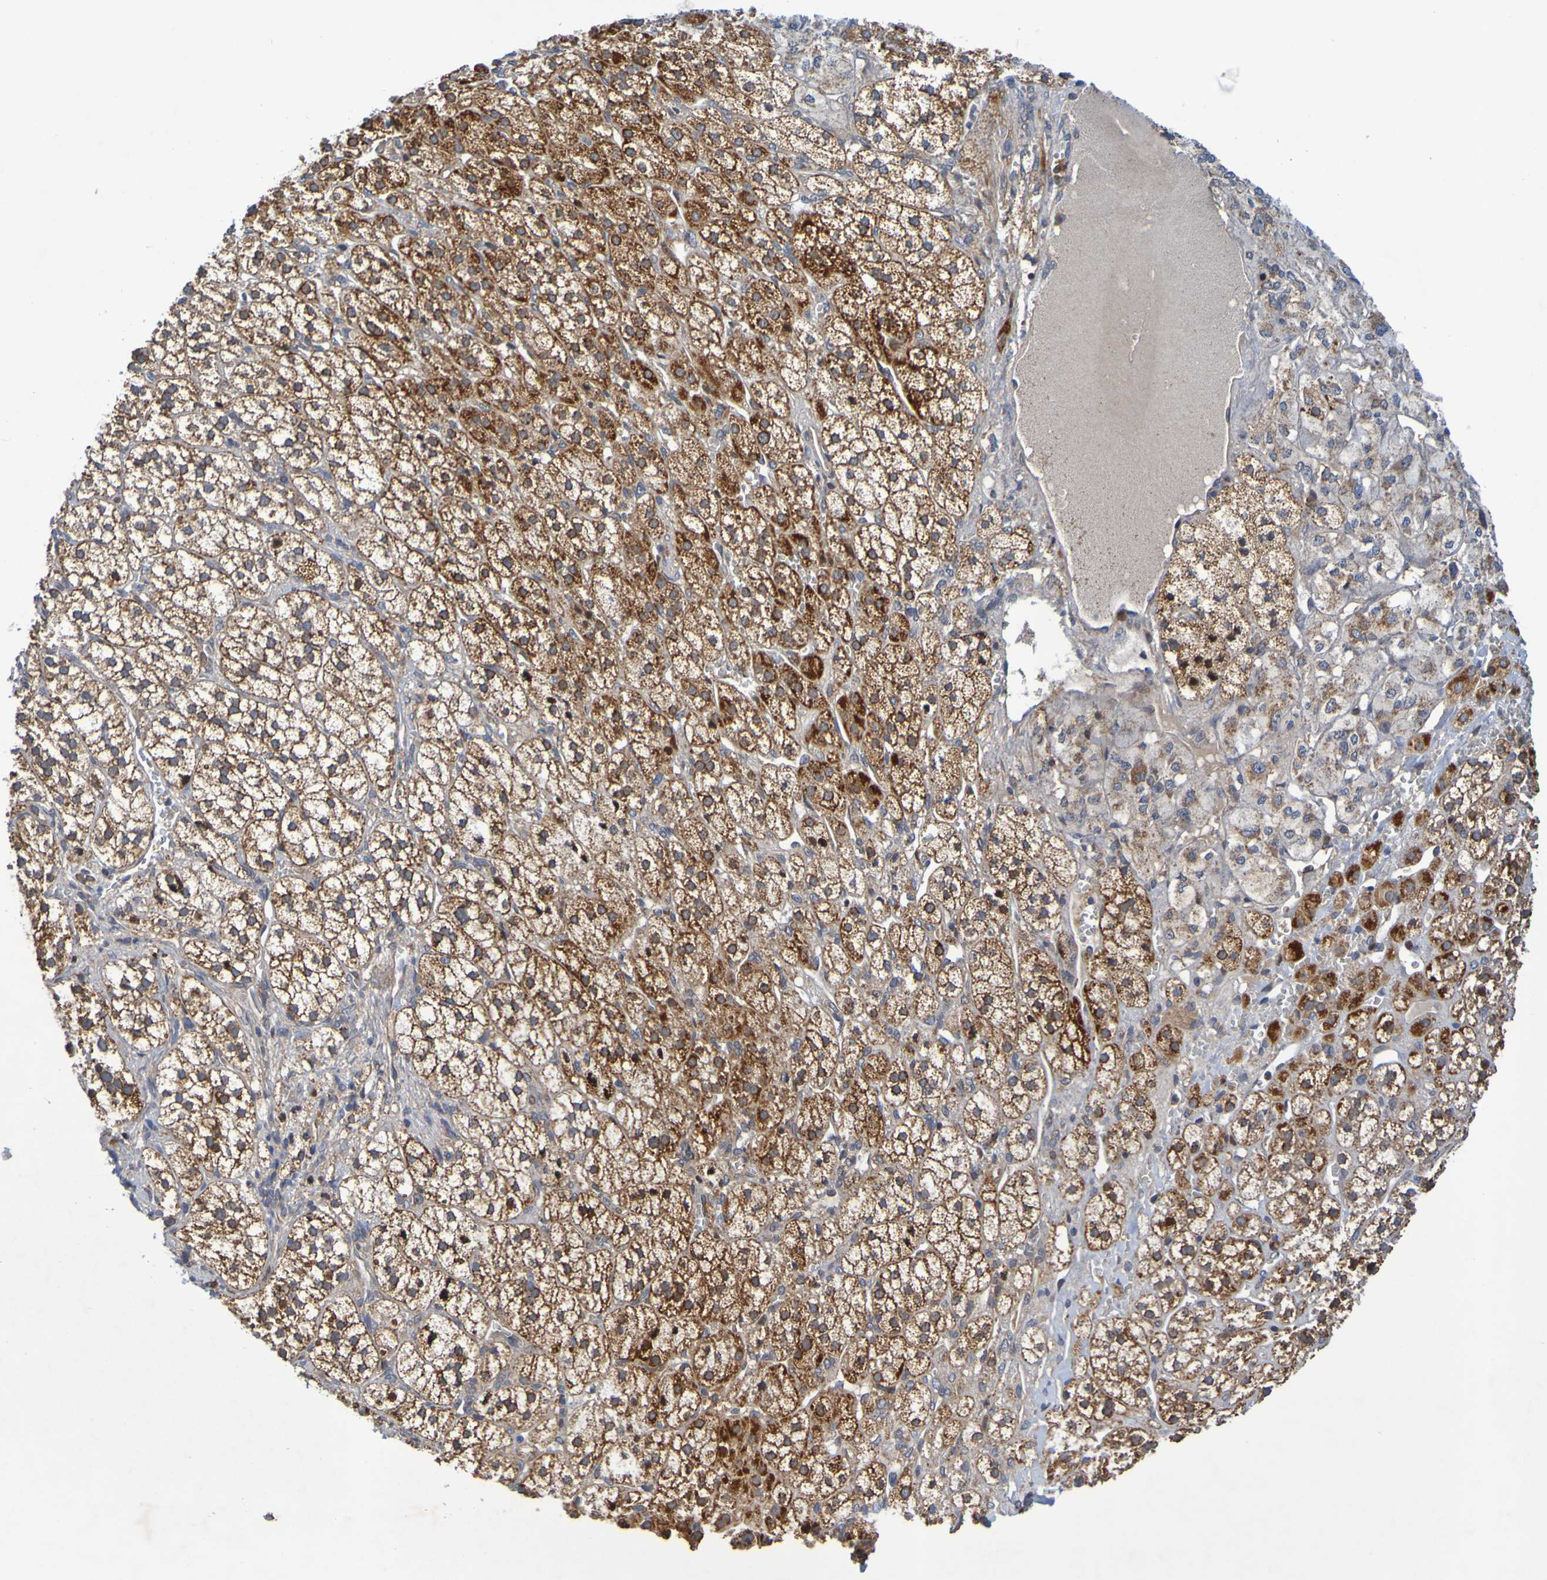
{"staining": {"intensity": "strong", "quantity": ">75%", "location": "cytoplasmic/membranous"}, "tissue": "adrenal gland", "cell_type": "Glandular cells", "image_type": "normal", "snomed": [{"axis": "morphology", "description": "Normal tissue, NOS"}, {"axis": "topography", "description": "Adrenal gland"}], "caption": "Protein analysis of benign adrenal gland demonstrates strong cytoplasmic/membranous staining in about >75% of glandular cells.", "gene": "CCDC51", "patient": {"sex": "male", "age": 56}}